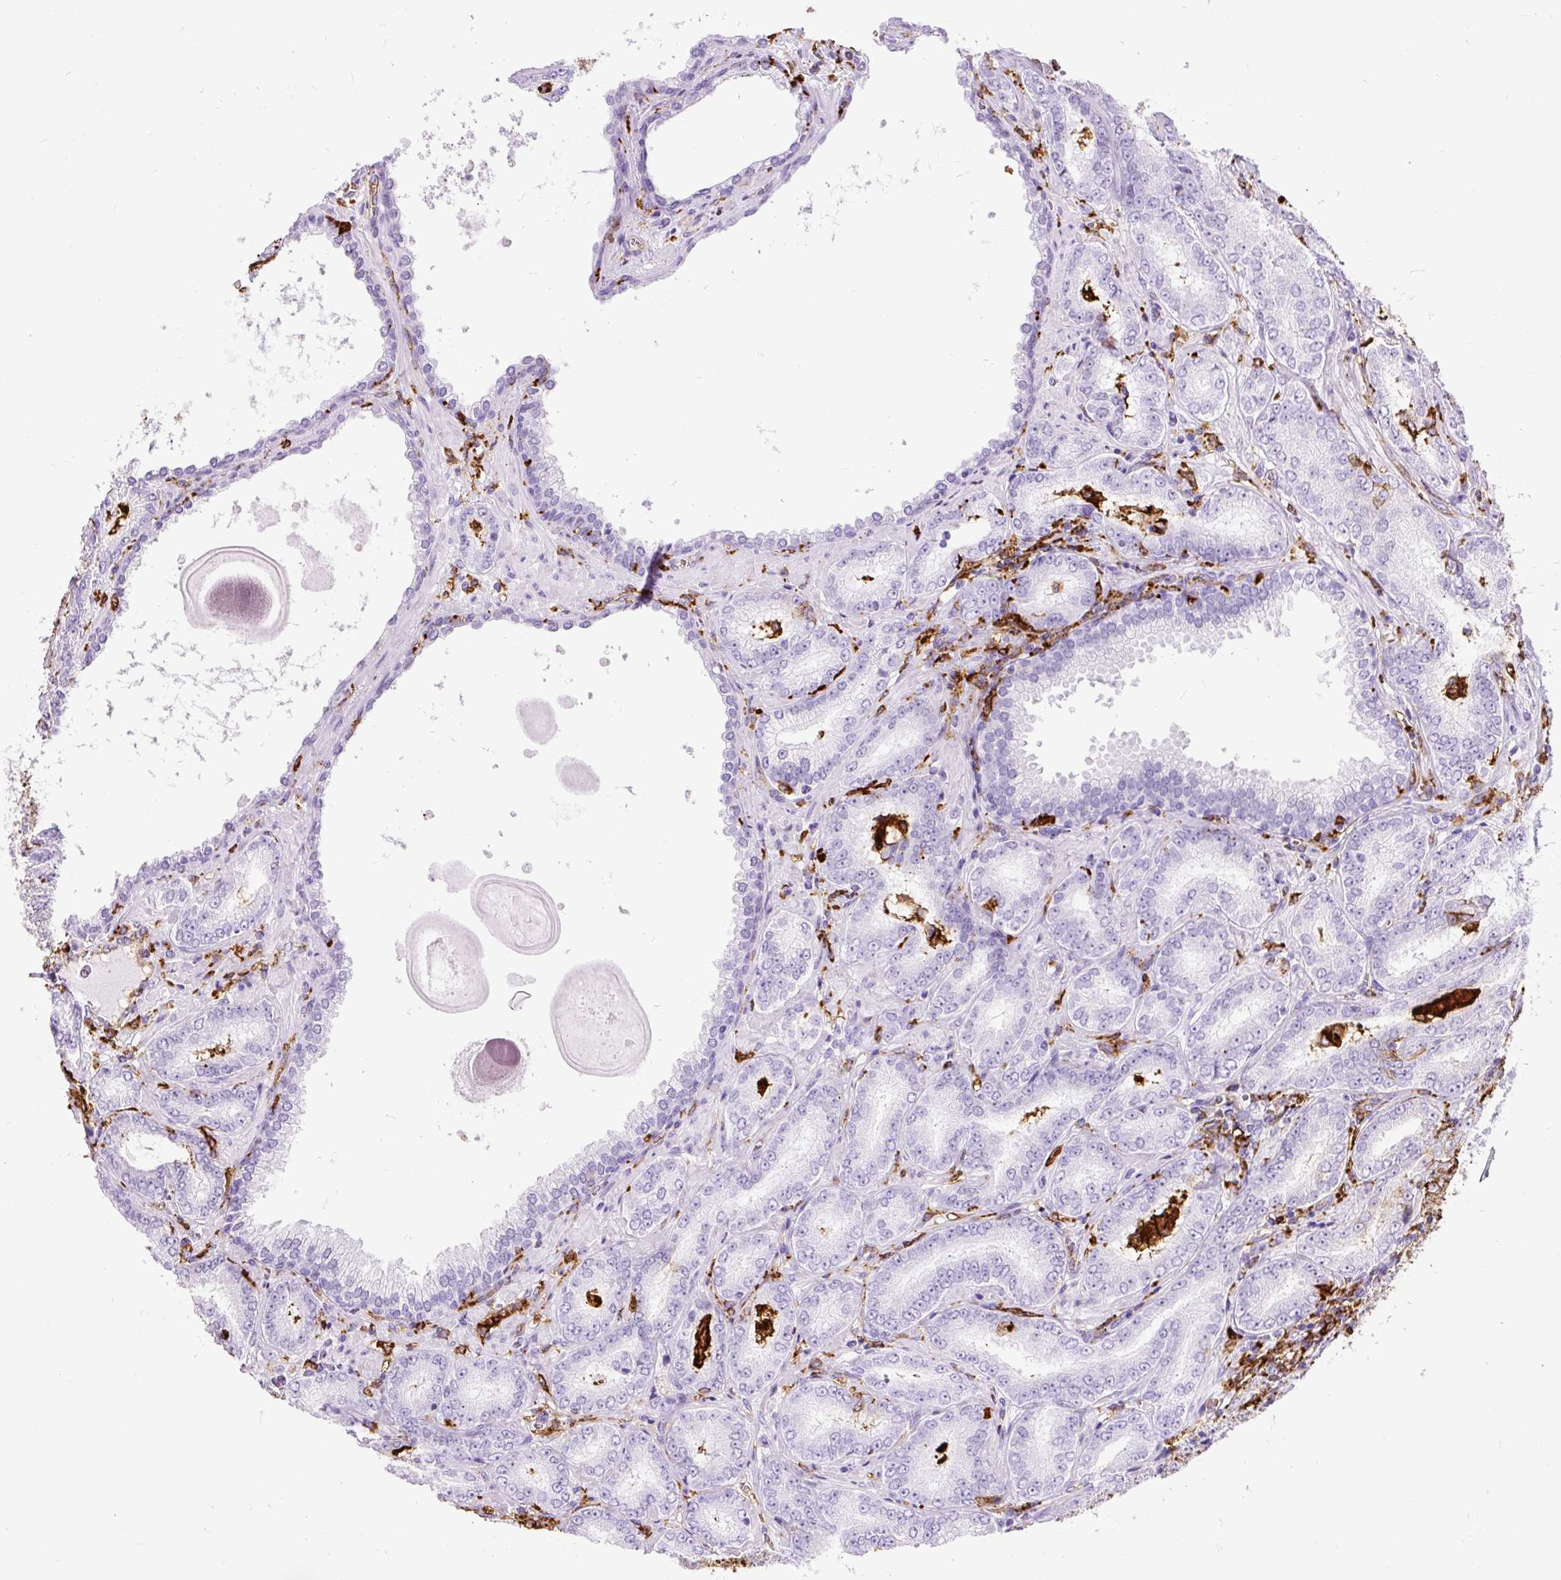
{"staining": {"intensity": "negative", "quantity": "none", "location": "none"}, "tissue": "prostate cancer", "cell_type": "Tumor cells", "image_type": "cancer", "snomed": [{"axis": "morphology", "description": "Adenocarcinoma, High grade"}, {"axis": "topography", "description": "Prostate"}], "caption": "Tumor cells show no significant positivity in high-grade adenocarcinoma (prostate).", "gene": "HLA-DRA", "patient": {"sex": "male", "age": 72}}